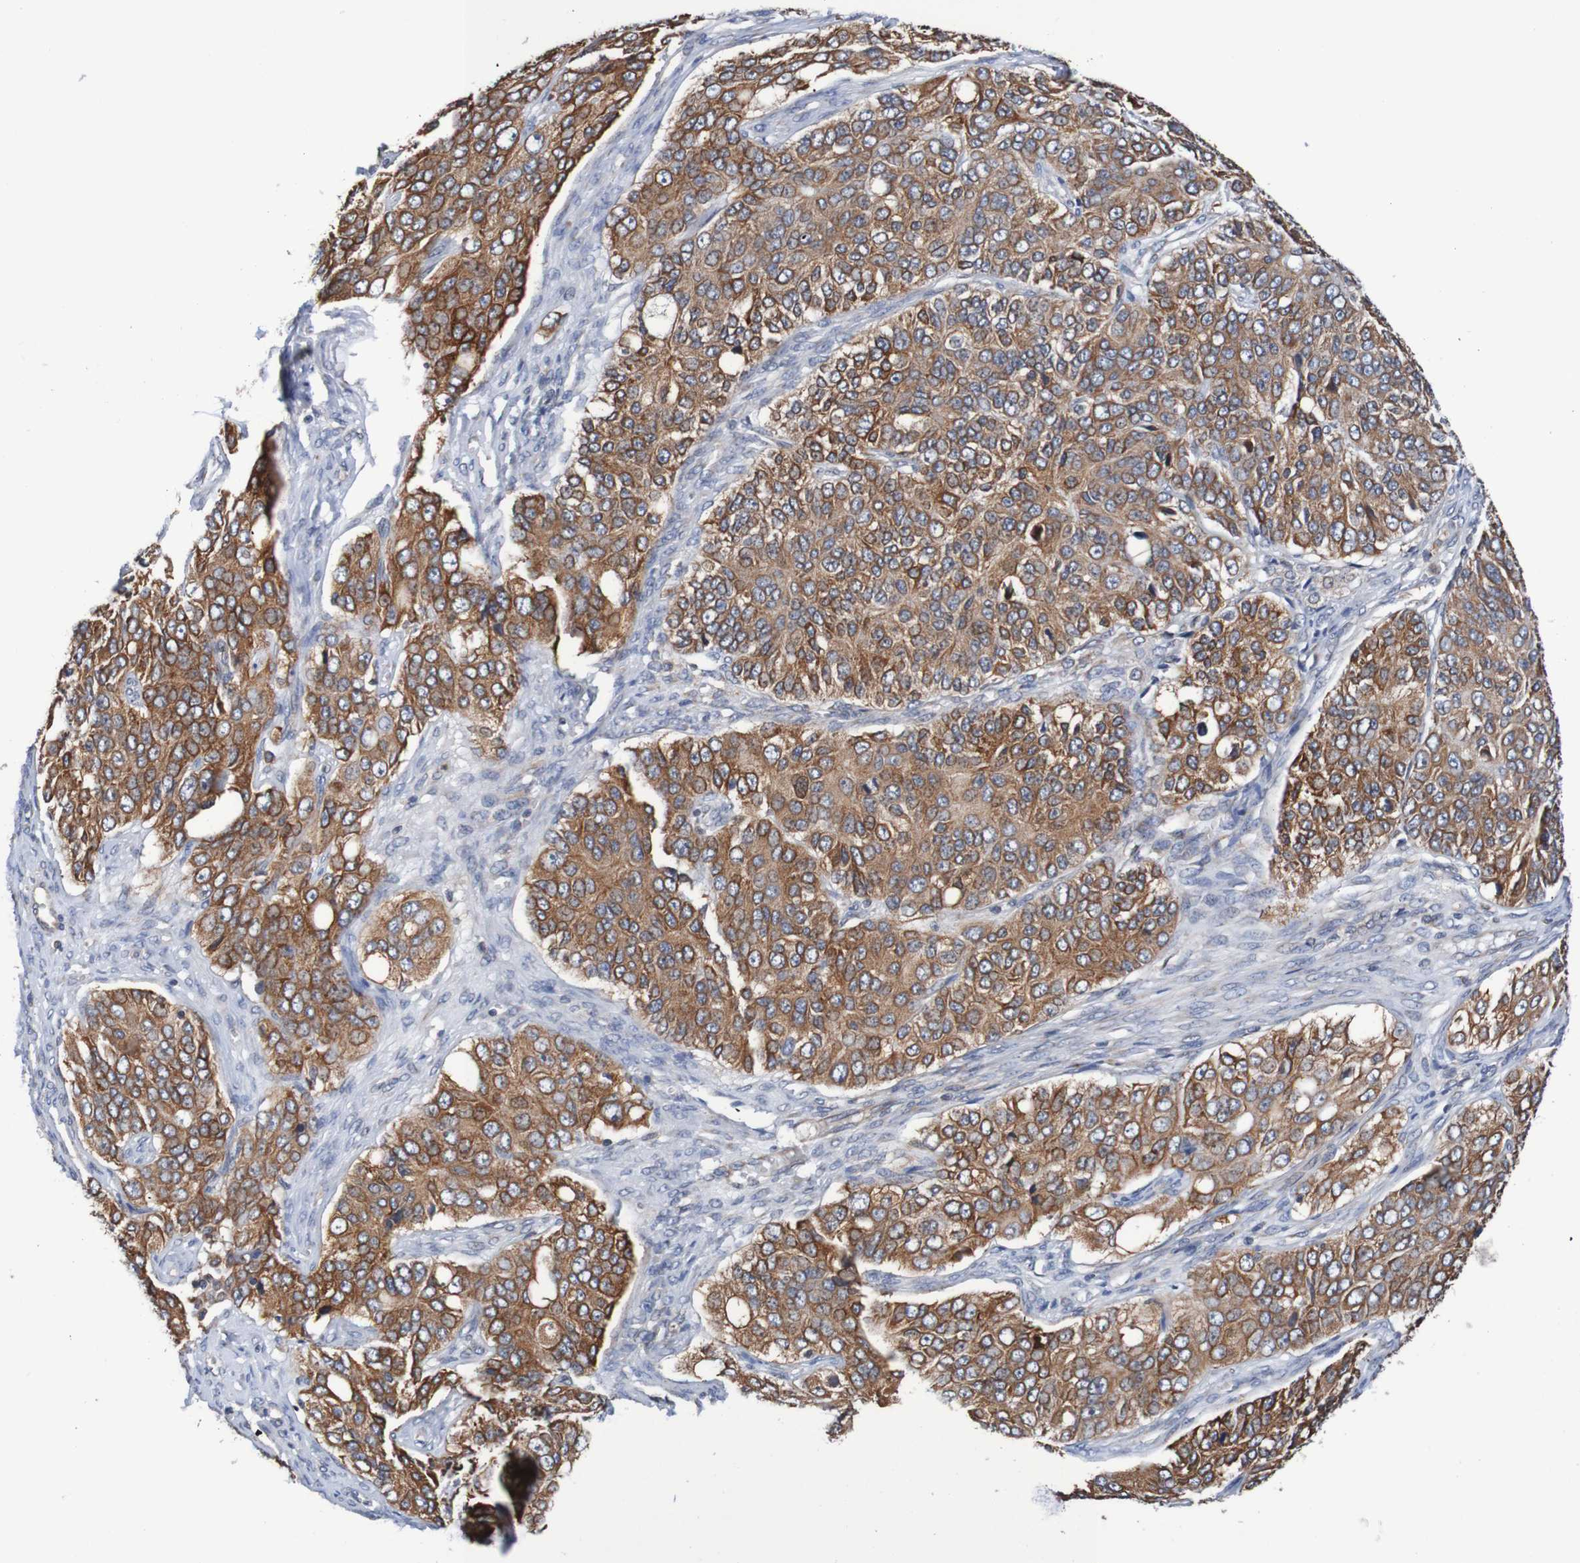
{"staining": {"intensity": "moderate", "quantity": ">75%", "location": "cytoplasmic/membranous"}, "tissue": "ovarian cancer", "cell_type": "Tumor cells", "image_type": "cancer", "snomed": [{"axis": "morphology", "description": "Carcinoma, endometroid"}, {"axis": "topography", "description": "Ovary"}], "caption": "Protein expression analysis of human ovarian cancer reveals moderate cytoplasmic/membranous expression in about >75% of tumor cells.", "gene": "FIBP", "patient": {"sex": "female", "age": 51}}